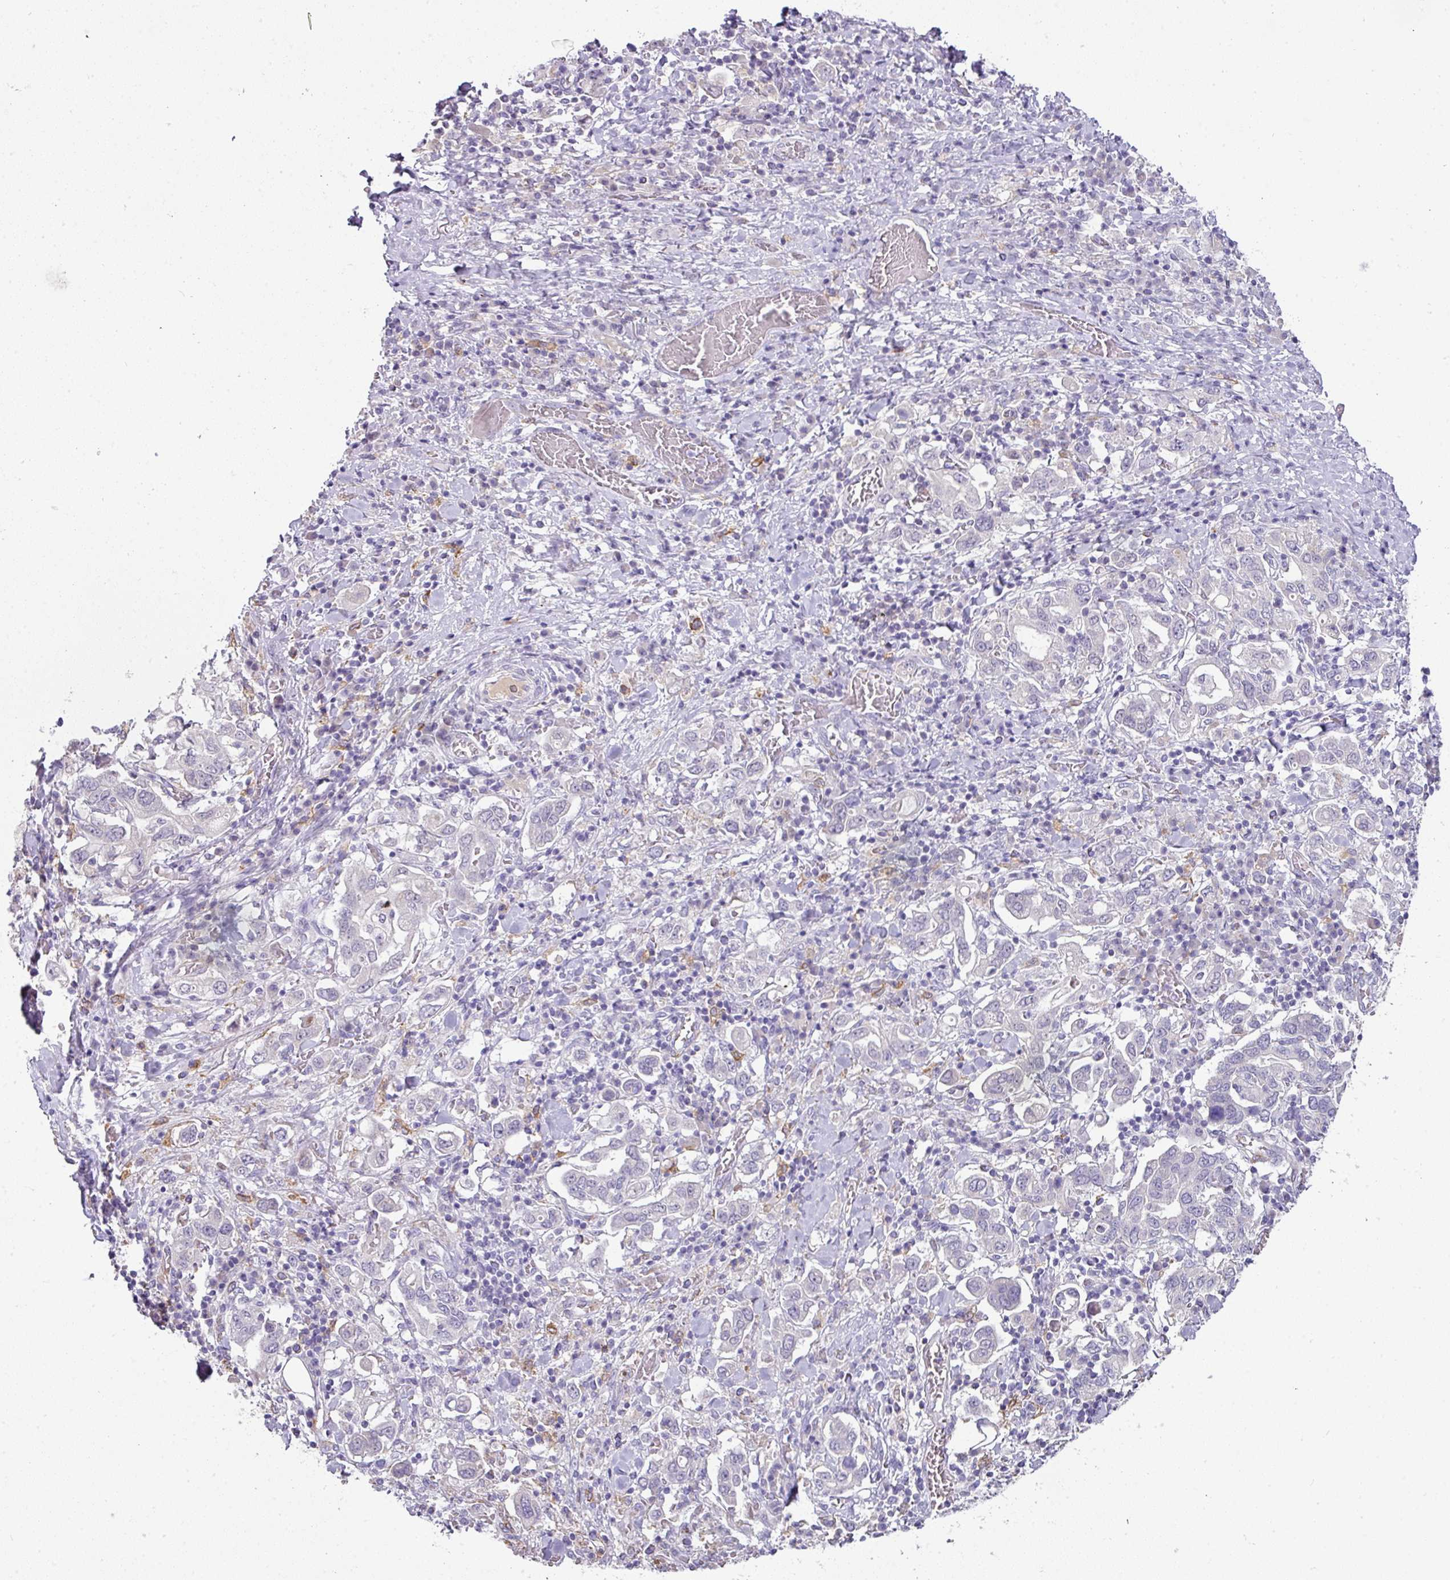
{"staining": {"intensity": "negative", "quantity": "none", "location": "none"}, "tissue": "stomach cancer", "cell_type": "Tumor cells", "image_type": "cancer", "snomed": [{"axis": "morphology", "description": "Adenocarcinoma, NOS"}, {"axis": "topography", "description": "Stomach, upper"}, {"axis": "topography", "description": "Stomach"}], "caption": "High power microscopy image of an IHC micrograph of stomach cancer (adenocarcinoma), revealing no significant positivity in tumor cells.", "gene": "FGF17", "patient": {"sex": "male", "age": 62}}